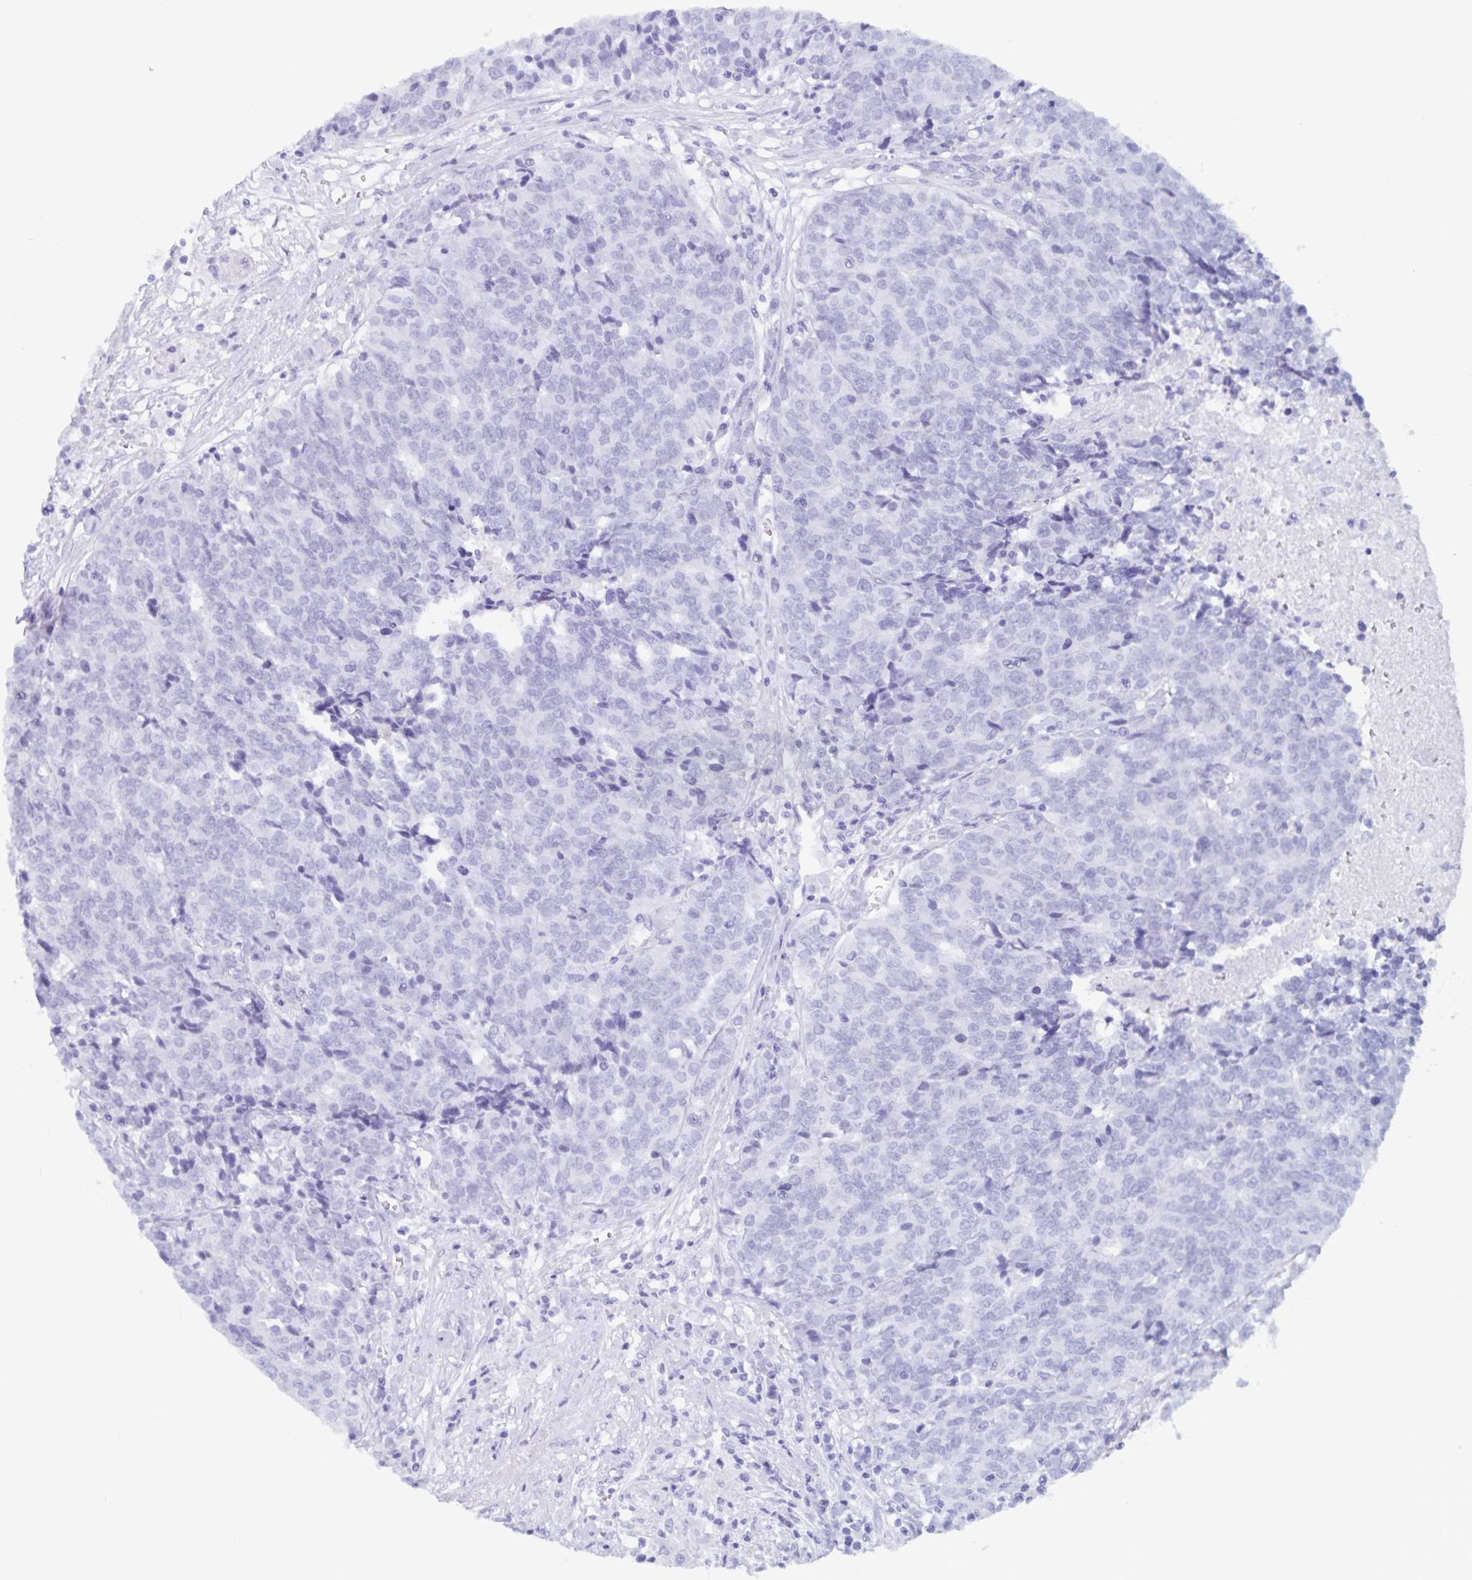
{"staining": {"intensity": "negative", "quantity": "none", "location": "none"}, "tissue": "prostate cancer", "cell_type": "Tumor cells", "image_type": "cancer", "snomed": [{"axis": "morphology", "description": "Adenocarcinoma, High grade"}, {"axis": "topography", "description": "Prostate and seminal vesicle, NOS"}], "caption": "Immunohistochemical staining of human prostate cancer shows no significant staining in tumor cells. (DAB immunohistochemistry with hematoxylin counter stain).", "gene": "GPR137", "patient": {"sex": "male", "age": 60}}